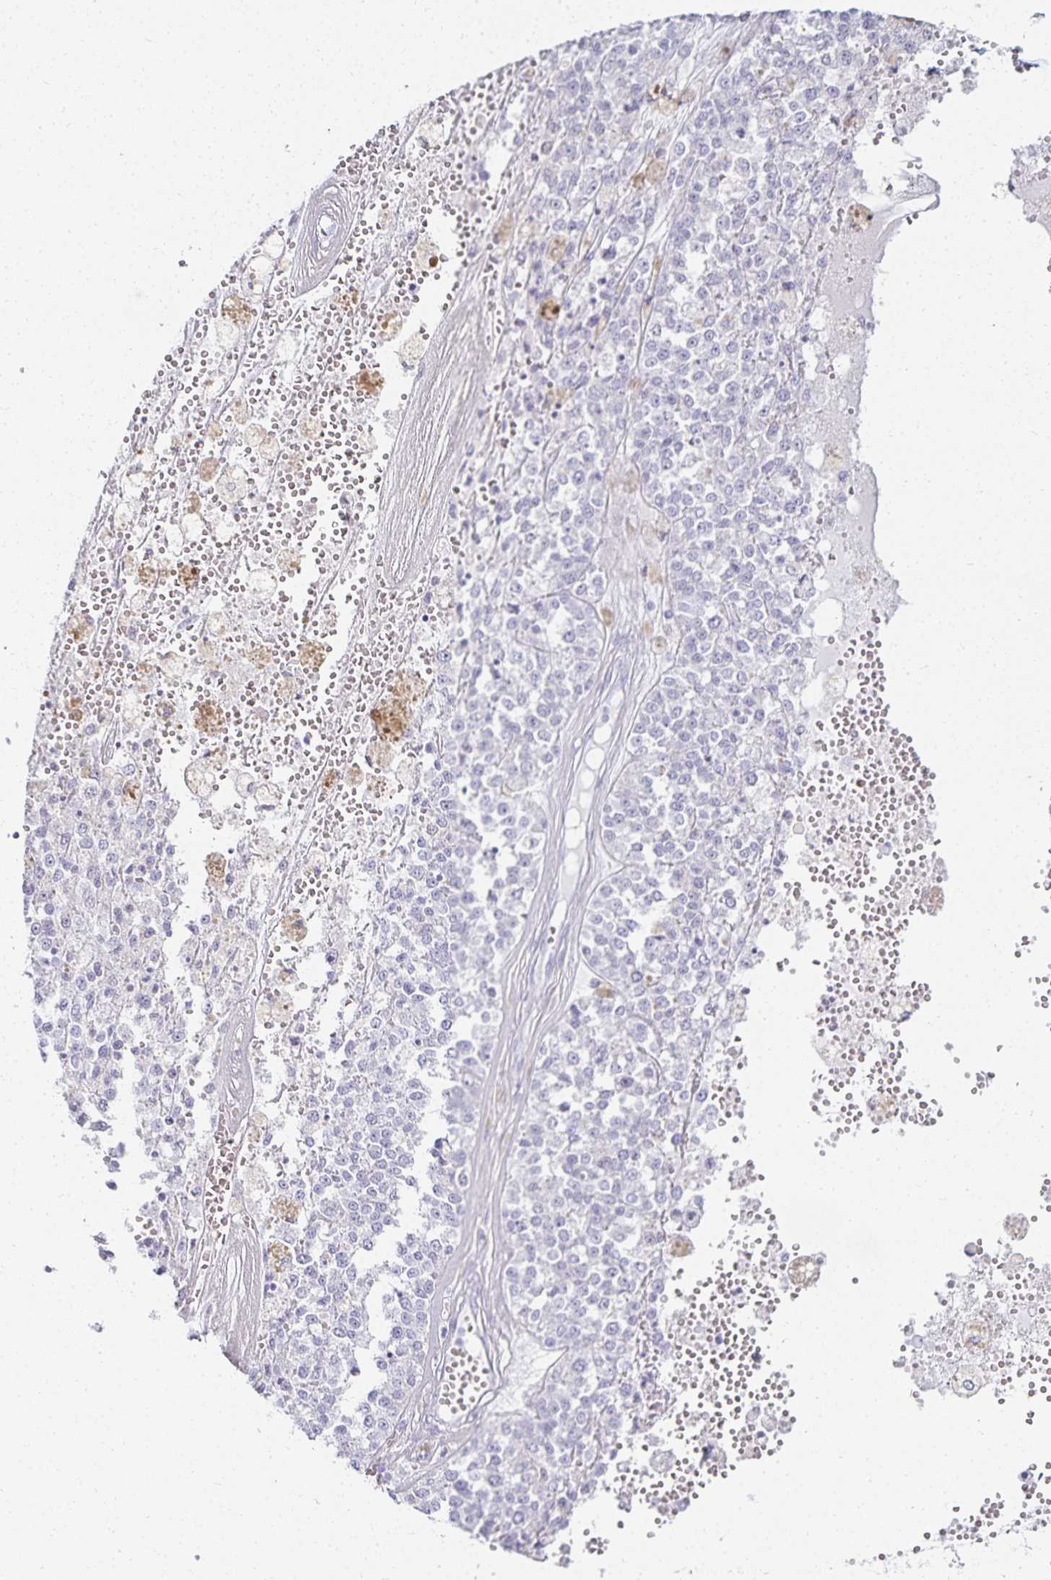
{"staining": {"intensity": "negative", "quantity": "none", "location": "none"}, "tissue": "melanoma", "cell_type": "Tumor cells", "image_type": "cancer", "snomed": [{"axis": "morphology", "description": "Malignant melanoma, Metastatic site"}, {"axis": "topography", "description": "Lymph node"}], "caption": "Immunohistochemistry (IHC) photomicrograph of melanoma stained for a protein (brown), which demonstrates no positivity in tumor cells.", "gene": "GP2", "patient": {"sex": "female", "age": 64}}